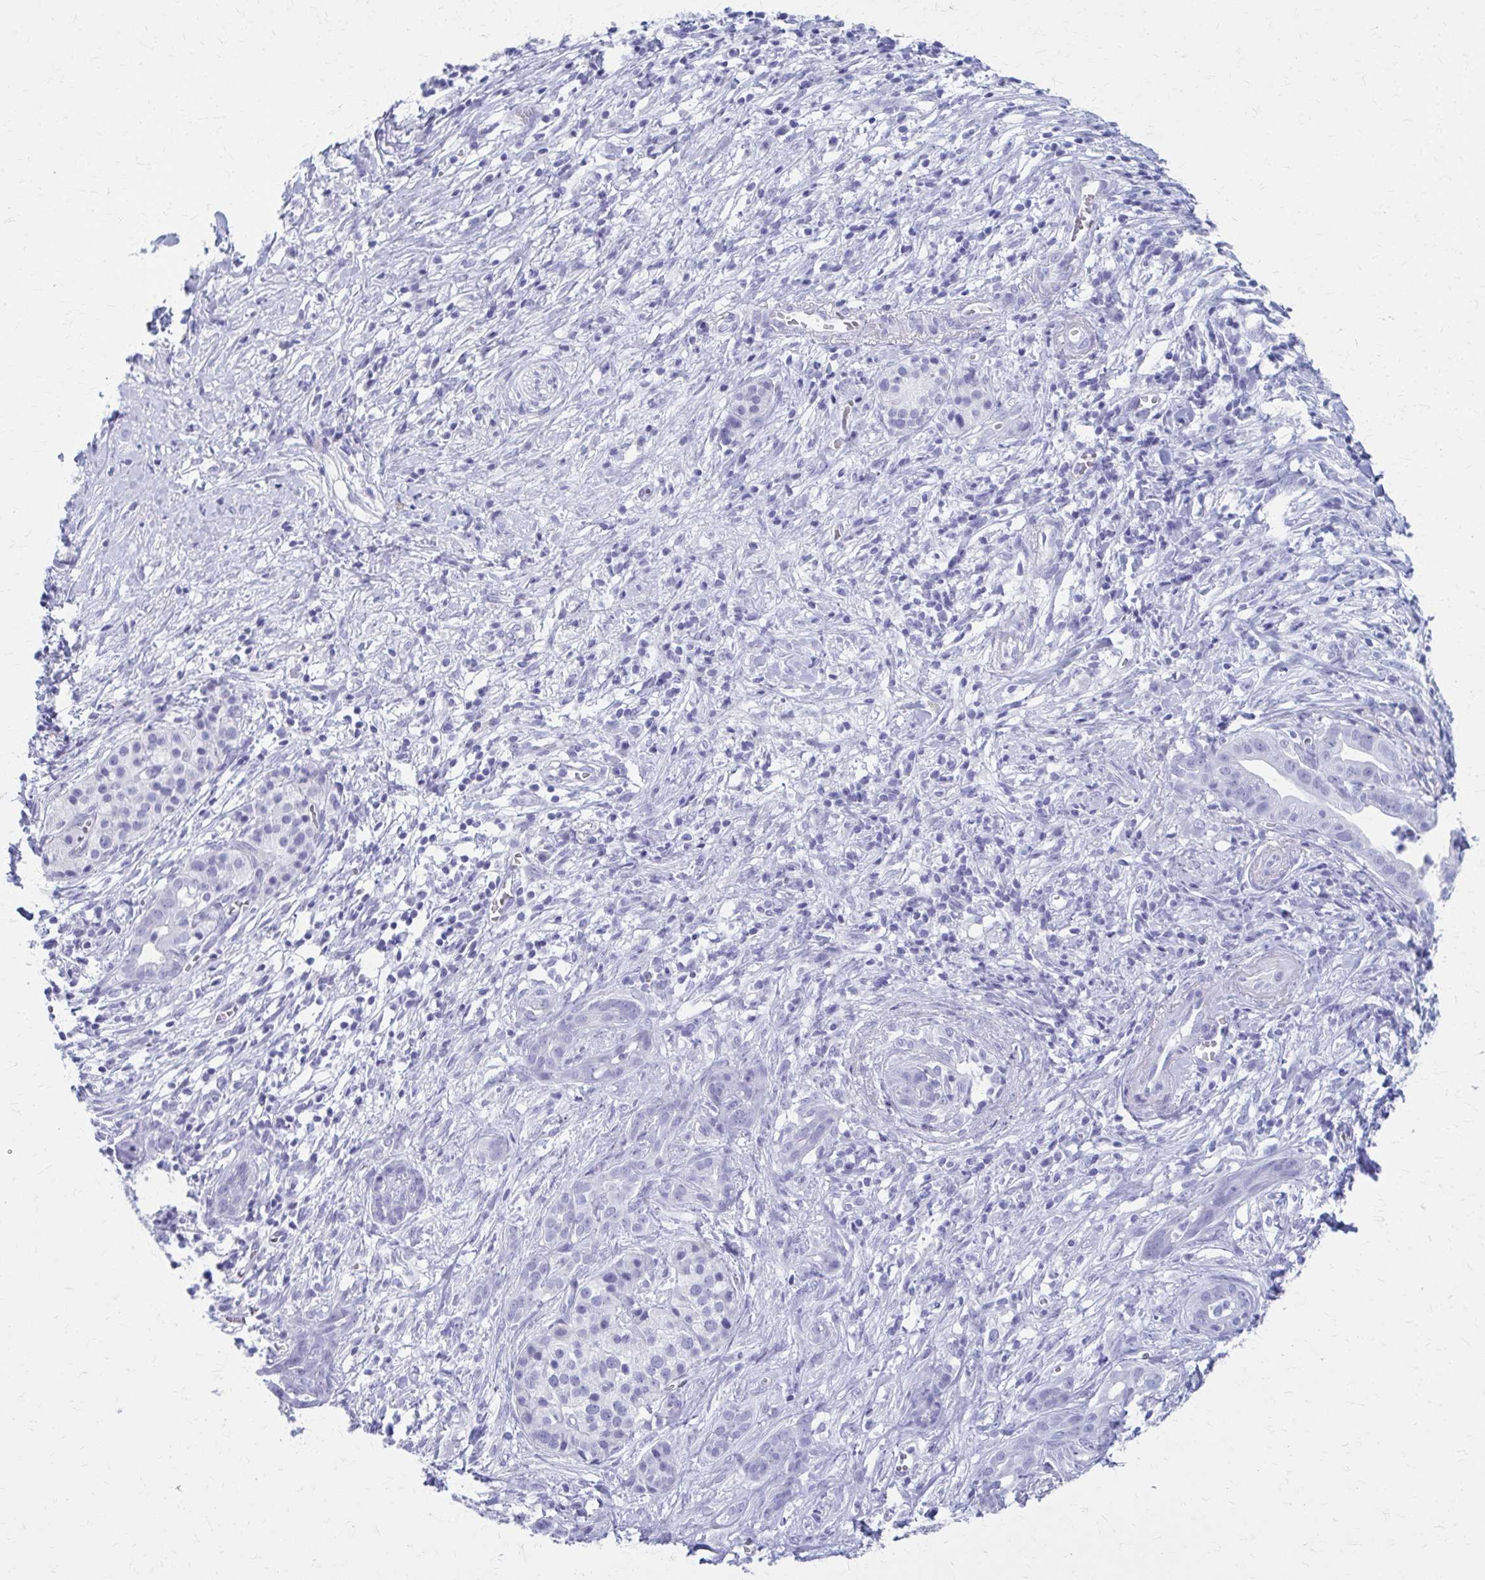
{"staining": {"intensity": "negative", "quantity": "none", "location": "none"}, "tissue": "pancreatic cancer", "cell_type": "Tumor cells", "image_type": "cancer", "snomed": [{"axis": "morphology", "description": "Adenocarcinoma, NOS"}, {"axis": "topography", "description": "Pancreas"}], "caption": "A photomicrograph of human pancreatic cancer (adenocarcinoma) is negative for staining in tumor cells. Nuclei are stained in blue.", "gene": "CELF5", "patient": {"sex": "male", "age": 61}}